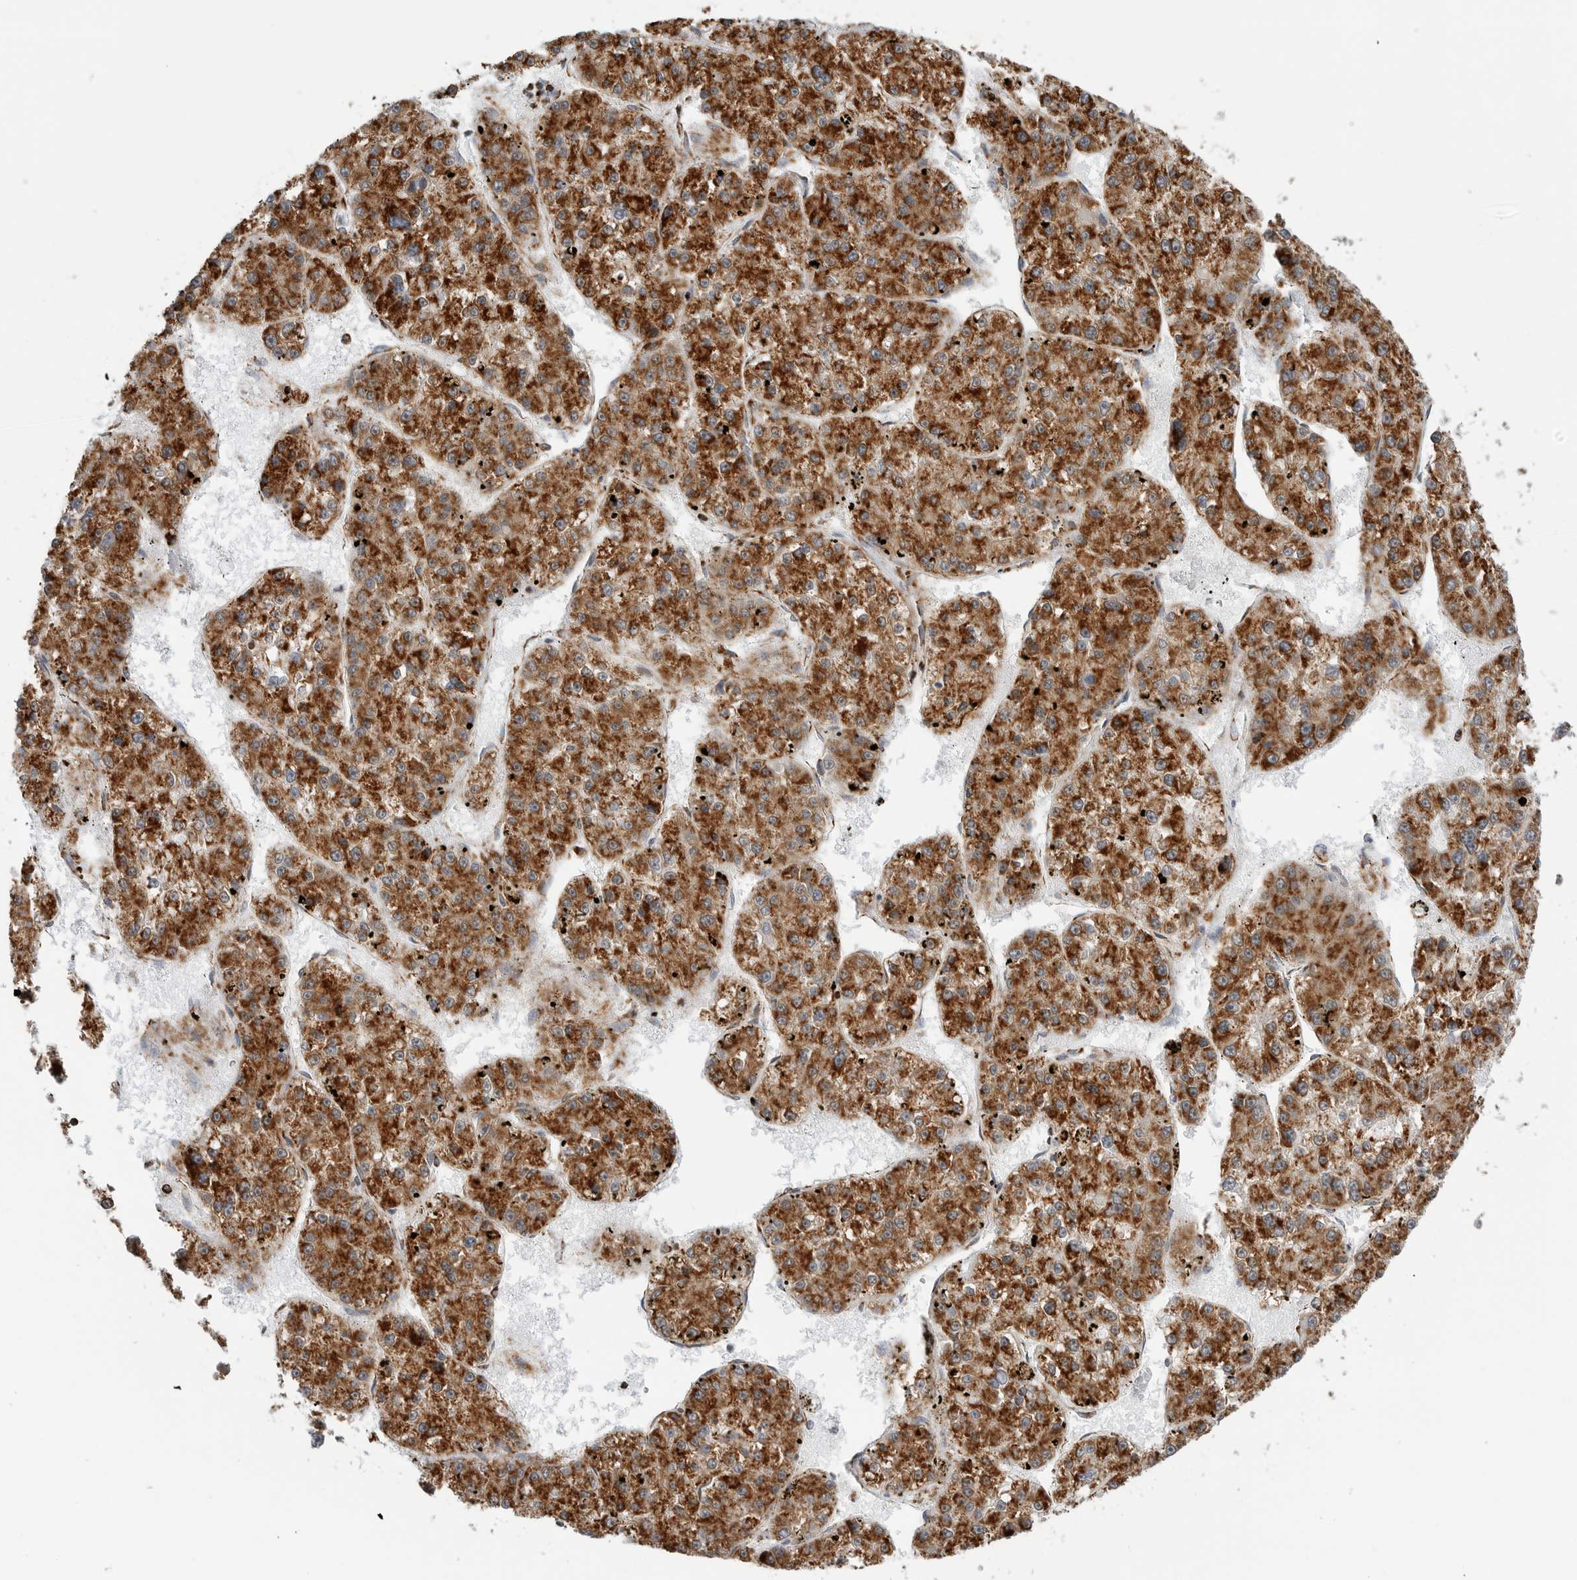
{"staining": {"intensity": "strong", "quantity": ">75%", "location": "cytoplasmic/membranous"}, "tissue": "liver cancer", "cell_type": "Tumor cells", "image_type": "cancer", "snomed": [{"axis": "morphology", "description": "Carcinoma, Hepatocellular, NOS"}, {"axis": "topography", "description": "Liver"}], "caption": "Immunohistochemical staining of human liver hepatocellular carcinoma reveals high levels of strong cytoplasmic/membranous protein positivity in approximately >75% of tumor cells.", "gene": "COX5A", "patient": {"sex": "female", "age": 73}}